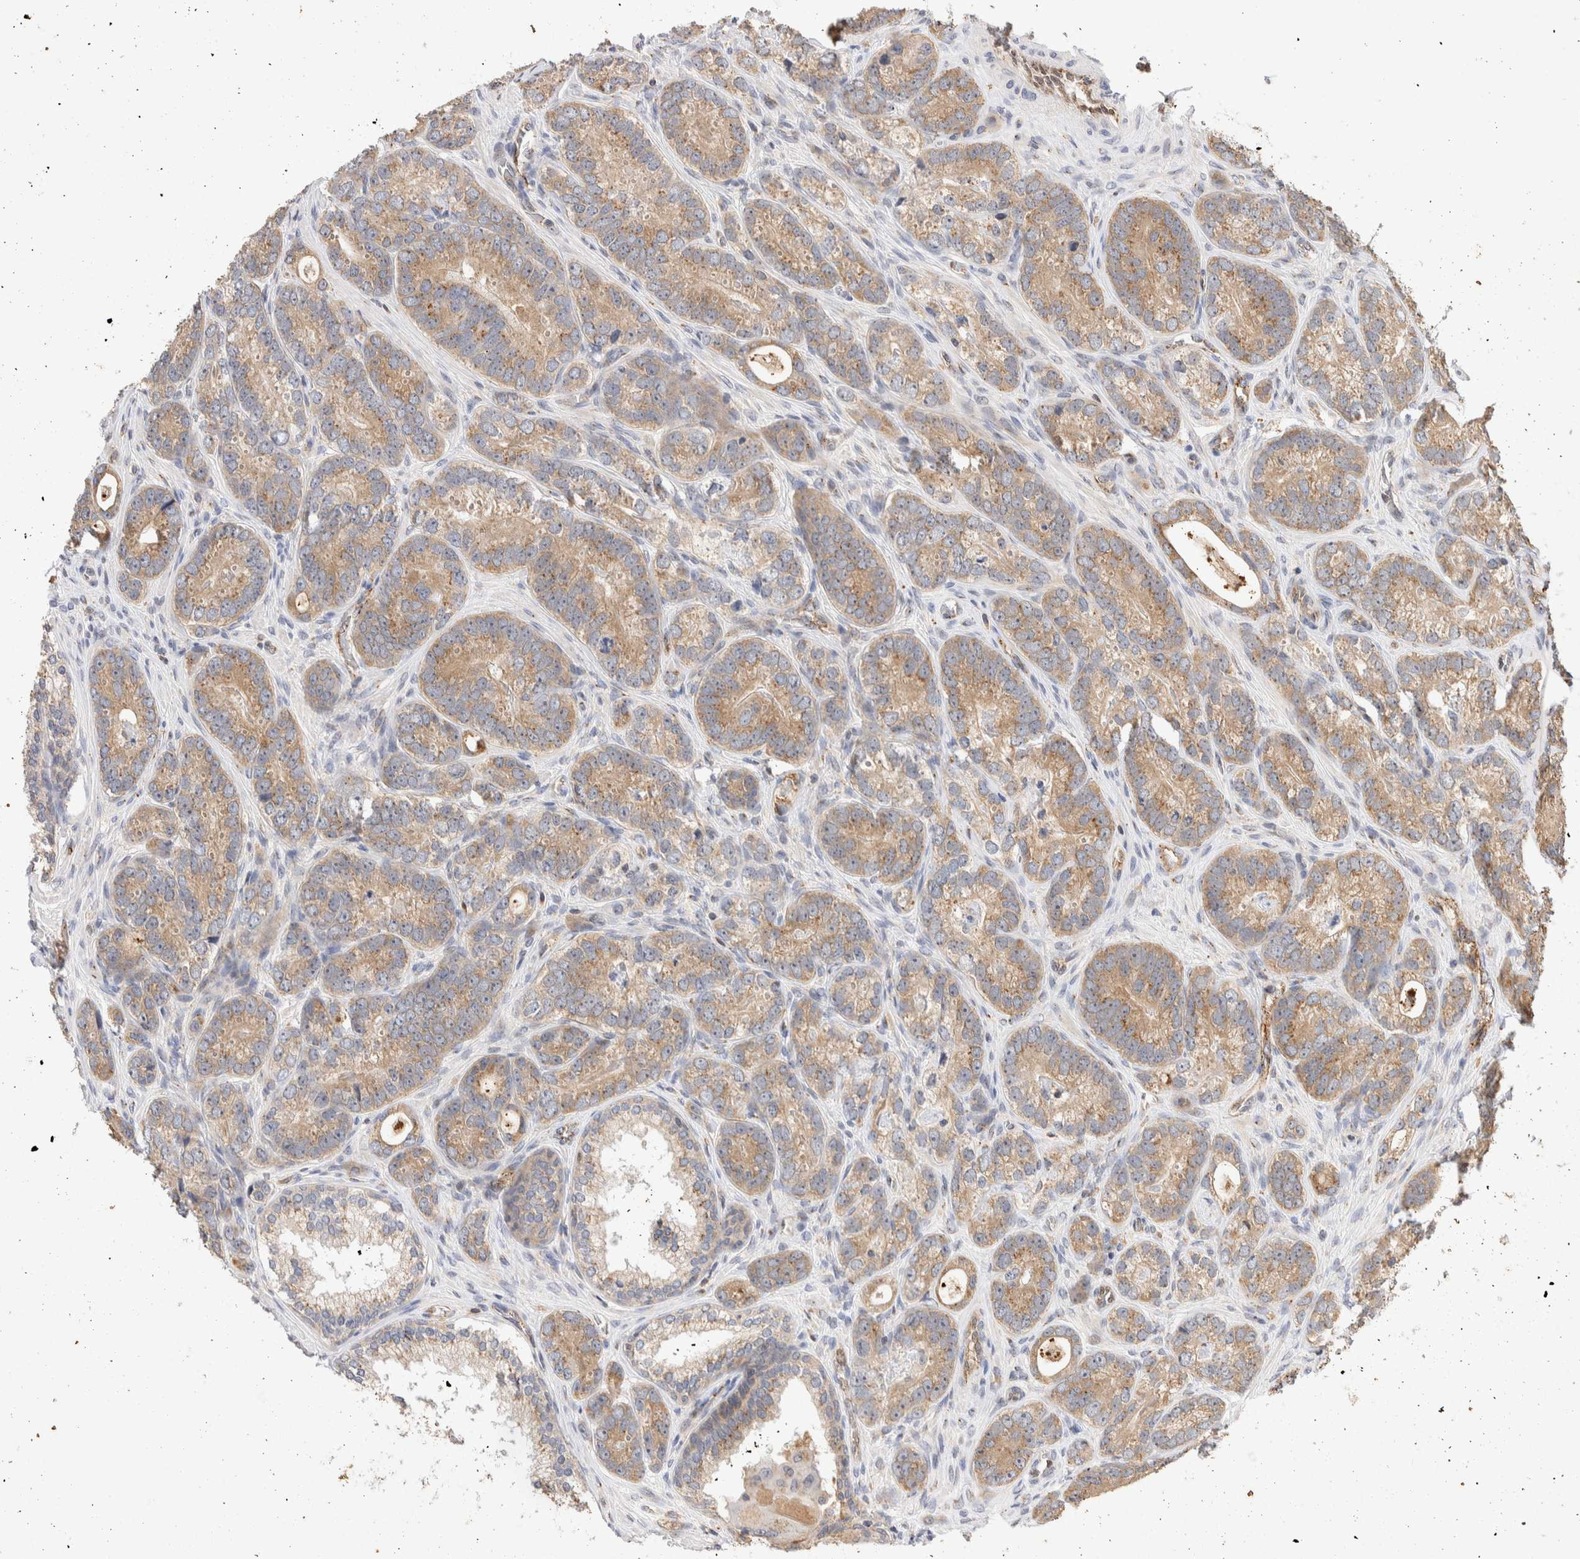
{"staining": {"intensity": "moderate", "quantity": ">75%", "location": "cytoplasmic/membranous"}, "tissue": "prostate cancer", "cell_type": "Tumor cells", "image_type": "cancer", "snomed": [{"axis": "morphology", "description": "Adenocarcinoma, High grade"}, {"axis": "topography", "description": "Prostate"}], "caption": "Immunohistochemistry (IHC) photomicrograph of neoplastic tissue: prostate cancer stained using immunohistochemistry (IHC) exhibits medium levels of moderate protein expression localized specifically in the cytoplasmic/membranous of tumor cells, appearing as a cytoplasmic/membranous brown color.", "gene": "NSMAF", "patient": {"sex": "male", "age": 56}}